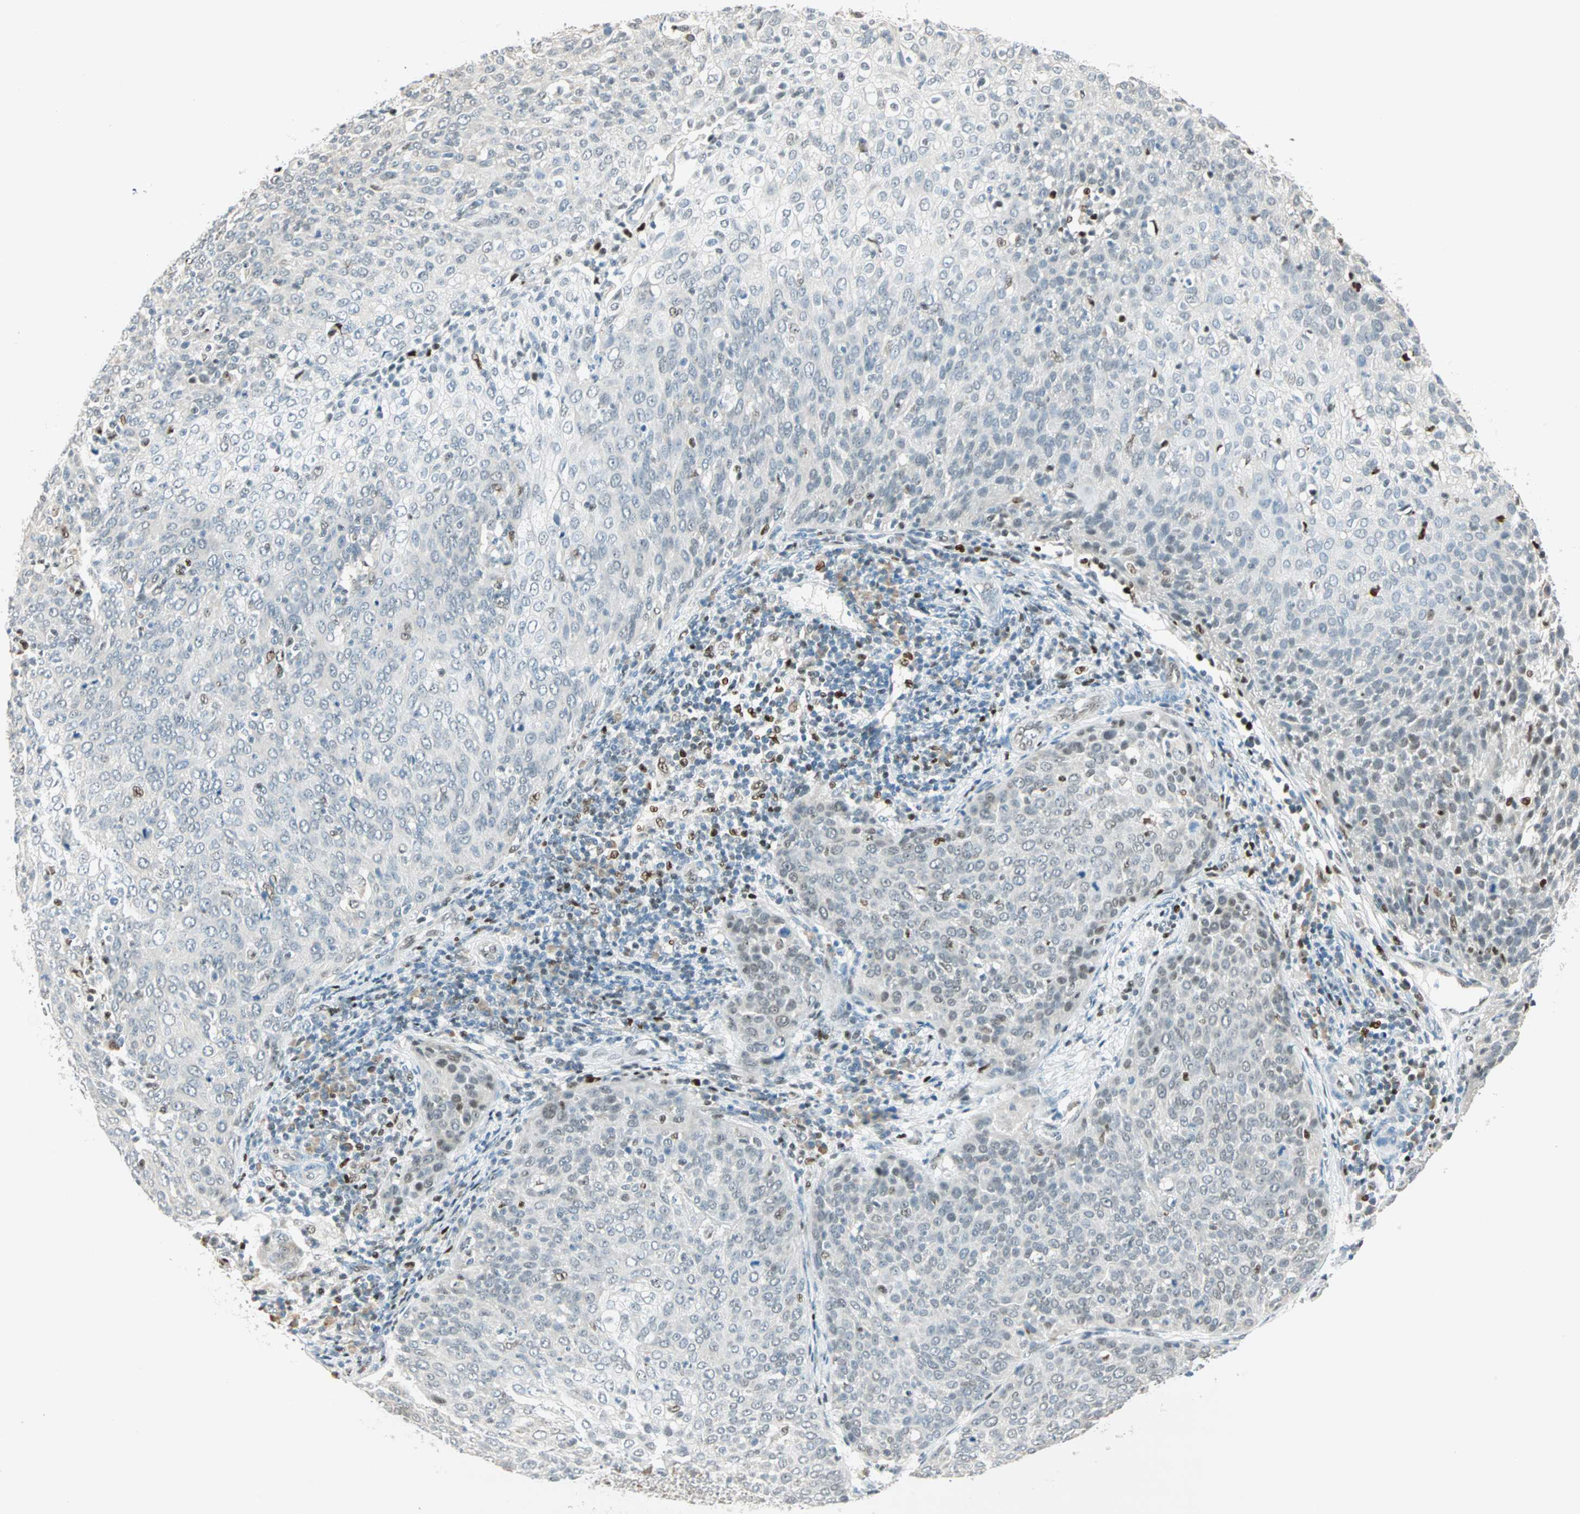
{"staining": {"intensity": "negative", "quantity": "none", "location": "none"}, "tissue": "cervical cancer", "cell_type": "Tumor cells", "image_type": "cancer", "snomed": [{"axis": "morphology", "description": "Squamous cell carcinoma, NOS"}, {"axis": "topography", "description": "Cervix"}], "caption": "Tumor cells show no significant staining in cervical cancer. (Brightfield microscopy of DAB (3,3'-diaminobenzidine) IHC at high magnification).", "gene": "MSX2", "patient": {"sex": "female", "age": 38}}